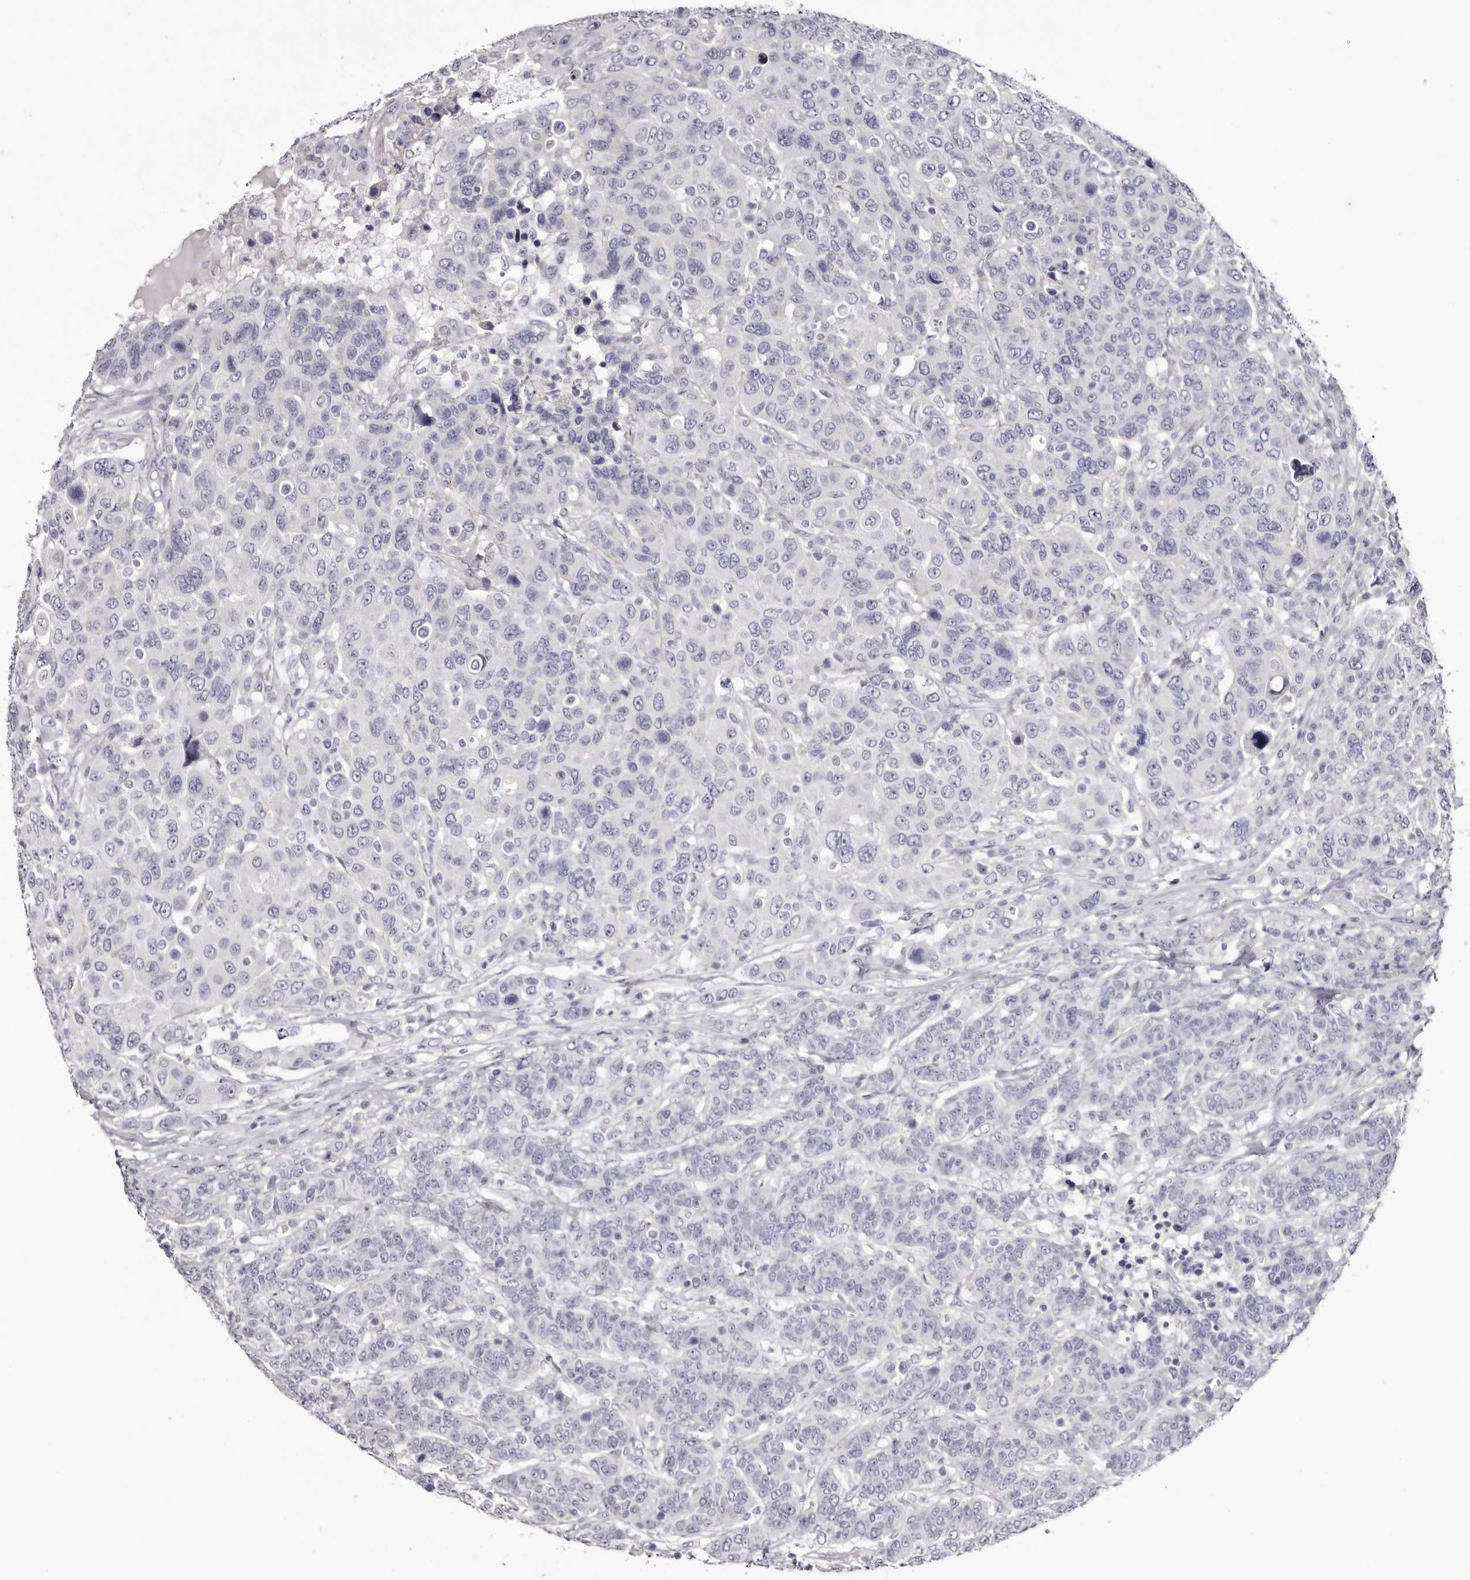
{"staining": {"intensity": "negative", "quantity": "none", "location": "none"}, "tissue": "breast cancer", "cell_type": "Tumor cells", "image_type": "cancer", "snomed": [{"axis": "morphology", "description": "Duct carcinoma"}, {"axis": "topography", "description": "Breast"}], "caption": "The photomicrograph displays no significant positivity in tumor cells of infiltrating ductal carcinoma (breast).", "gene": "CA6", "patient": {"sex": "female", "age": 37}}